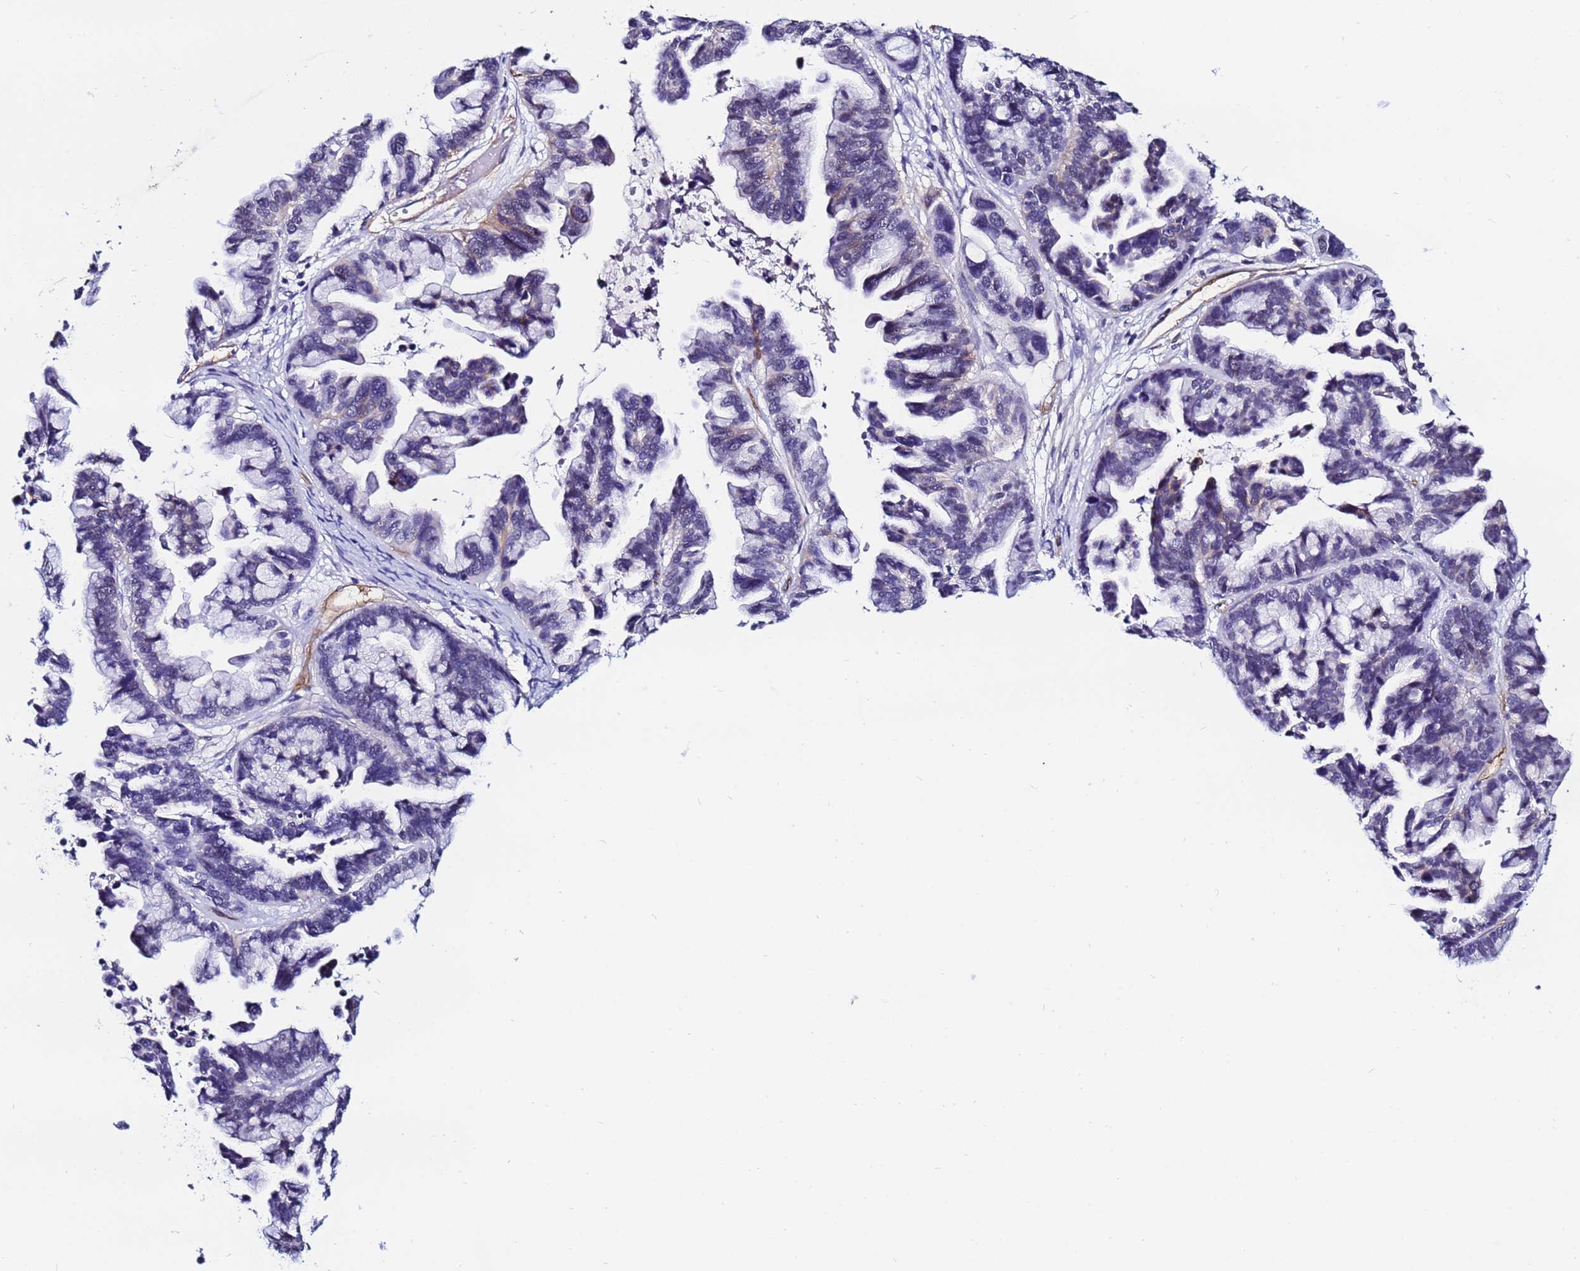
{"staining": {"intensity": "negative", "quantity": "none", "location": "none"}, "tissue": "ovarian cancer", "cell_type": "Tumor cells", "image_type": "cancer", "snomed": [{"axis": "morphology", "description": "Cystadenocarcinoma, serous, NOS"}, {"axis": "topography", "description": "Ovary"}], "caption": "IHC of ovarian cancer reveals no positivity in tumor cells.", "gene": "DEFB104A", "patient": {"sex": "female", "age": 56}}